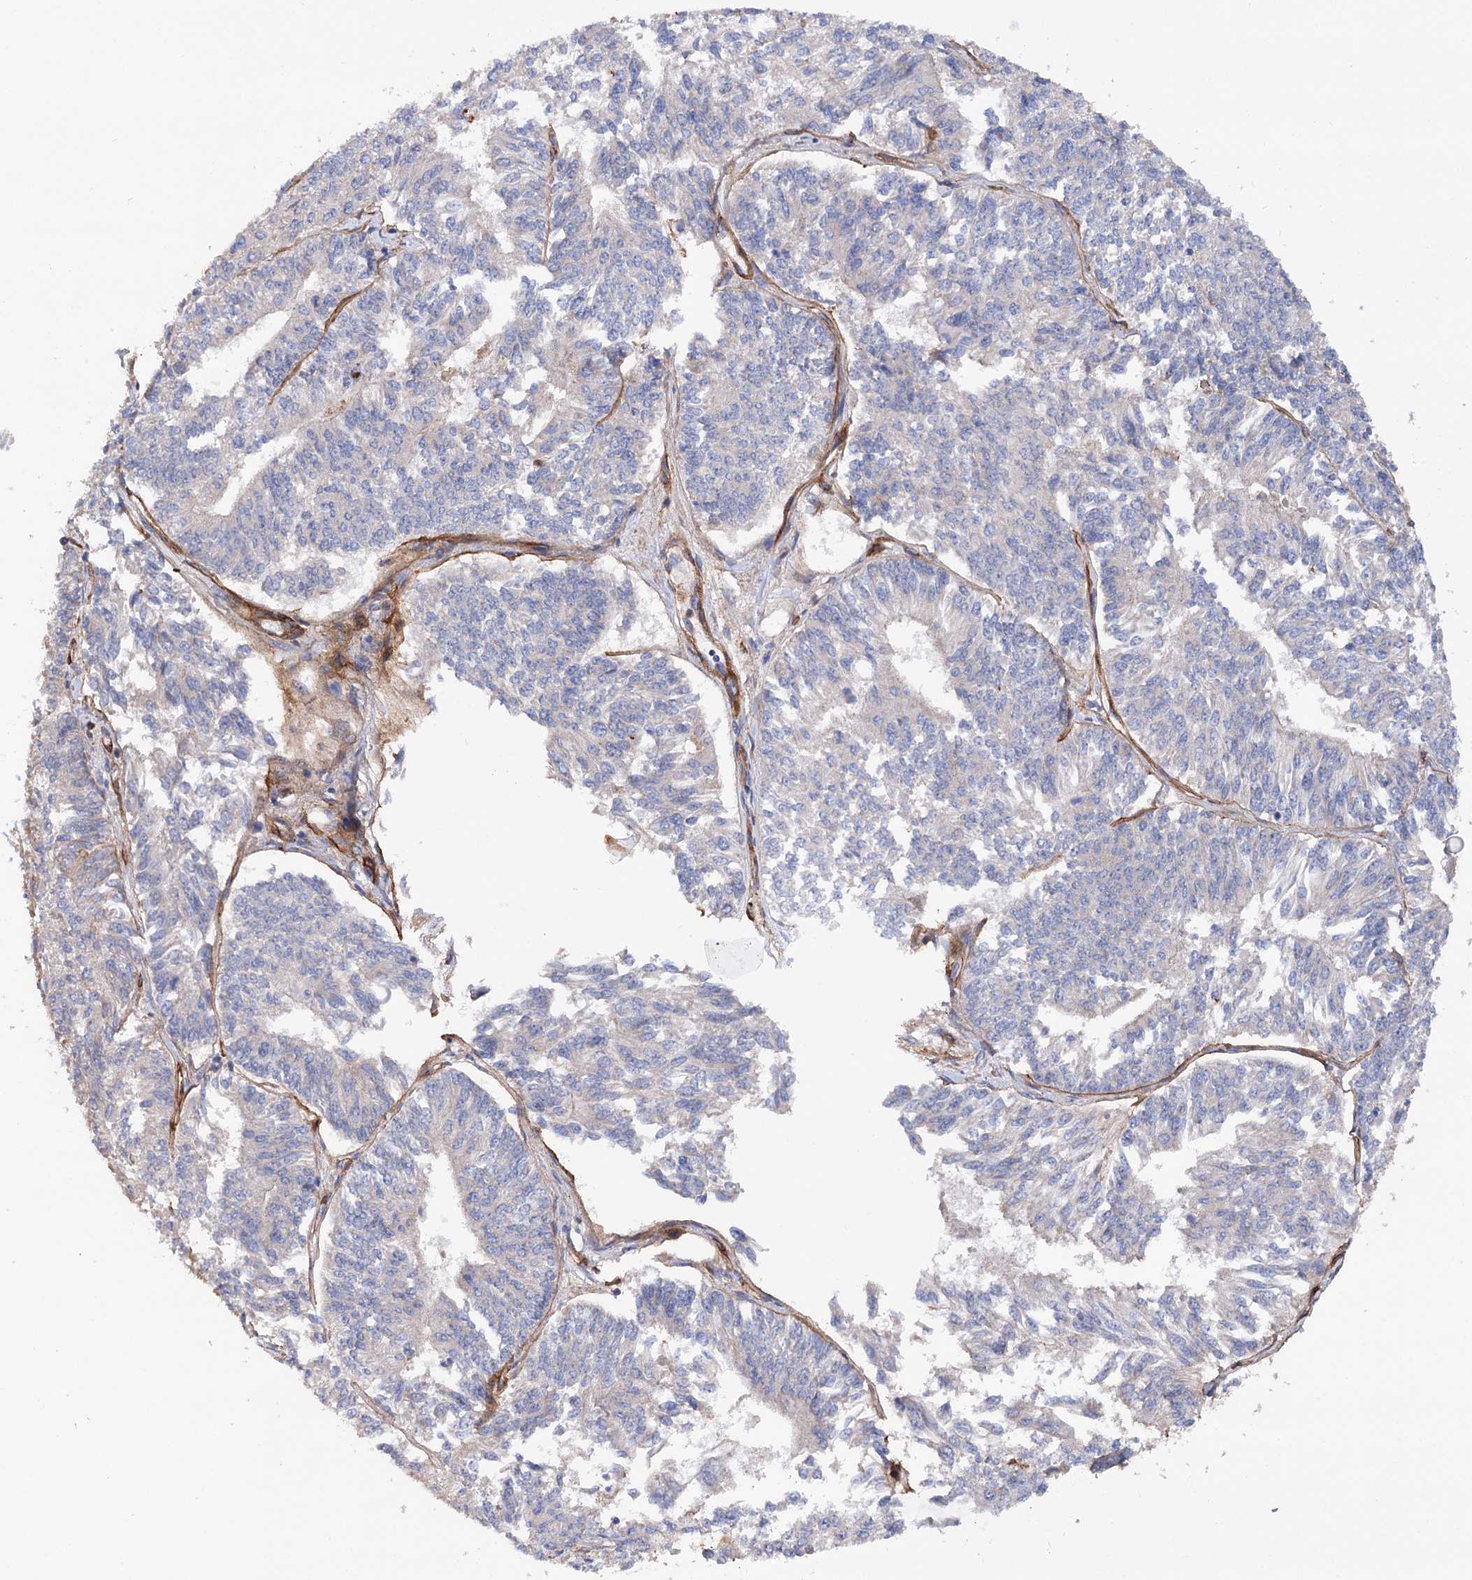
{"staining": {"intensity": "negative", "quantity": "none", "location": "none"}, "tissue": "endometrial cancer", "cell_type": "Tumor cells", "image_type": "cancer", "snomed": [{"axis": "morphology", "description": "Adenocarcinoma, NOS"}, {"axis": "topography", "description": "Endometrium"}], "caption": "The IHC histopathology image has no significant positivity in tumor cells of endometrial cancer tissue. The staining is performed using DAB (3,3'-diaminobenzidine) brown chromogen with nuclei counter-stained in using hematoxylin.", "gene": "CSAD", "patient": {"sex": "female", "age": 58}}